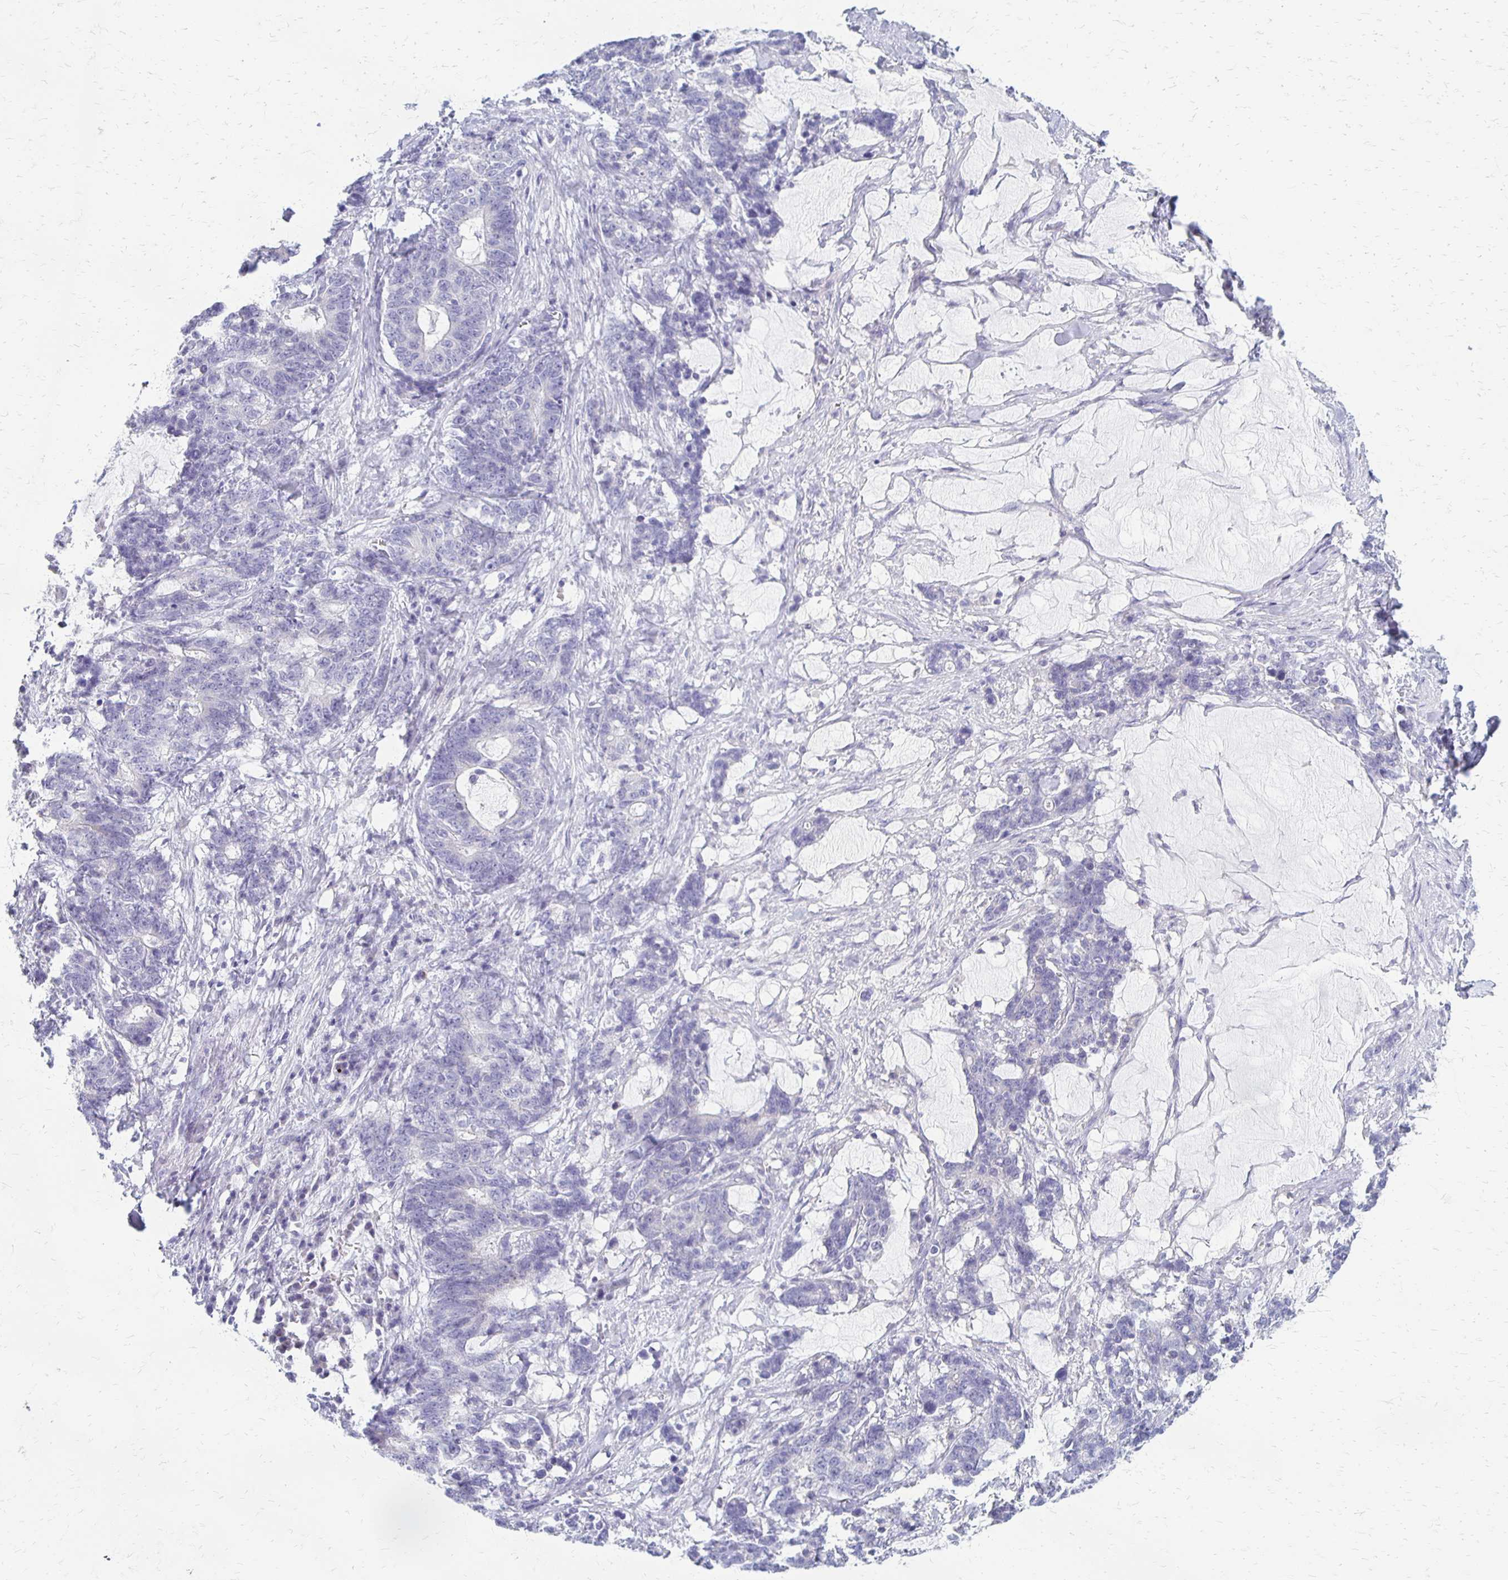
{"staining": {"intensity": "negative", "quantity": "none", "location": "none"}, "tissue": "stomach cancer", "cell_type": "Tumor cells", "image_type": "cancer", "snomed": [{"axis": "morphology", "description": "Normal tissue, NOS"}, {"axis": "morphology", "description": "Adenocarcinoma, NOS"}, {"axis": "topography", "description": "Stomach"}], "caption": "Protein analysis of stomach adenocarcinoma displays no significant expression in tumor cells.", "gene": "RHOC", "patient": {"sex": "female", "age": 64}}